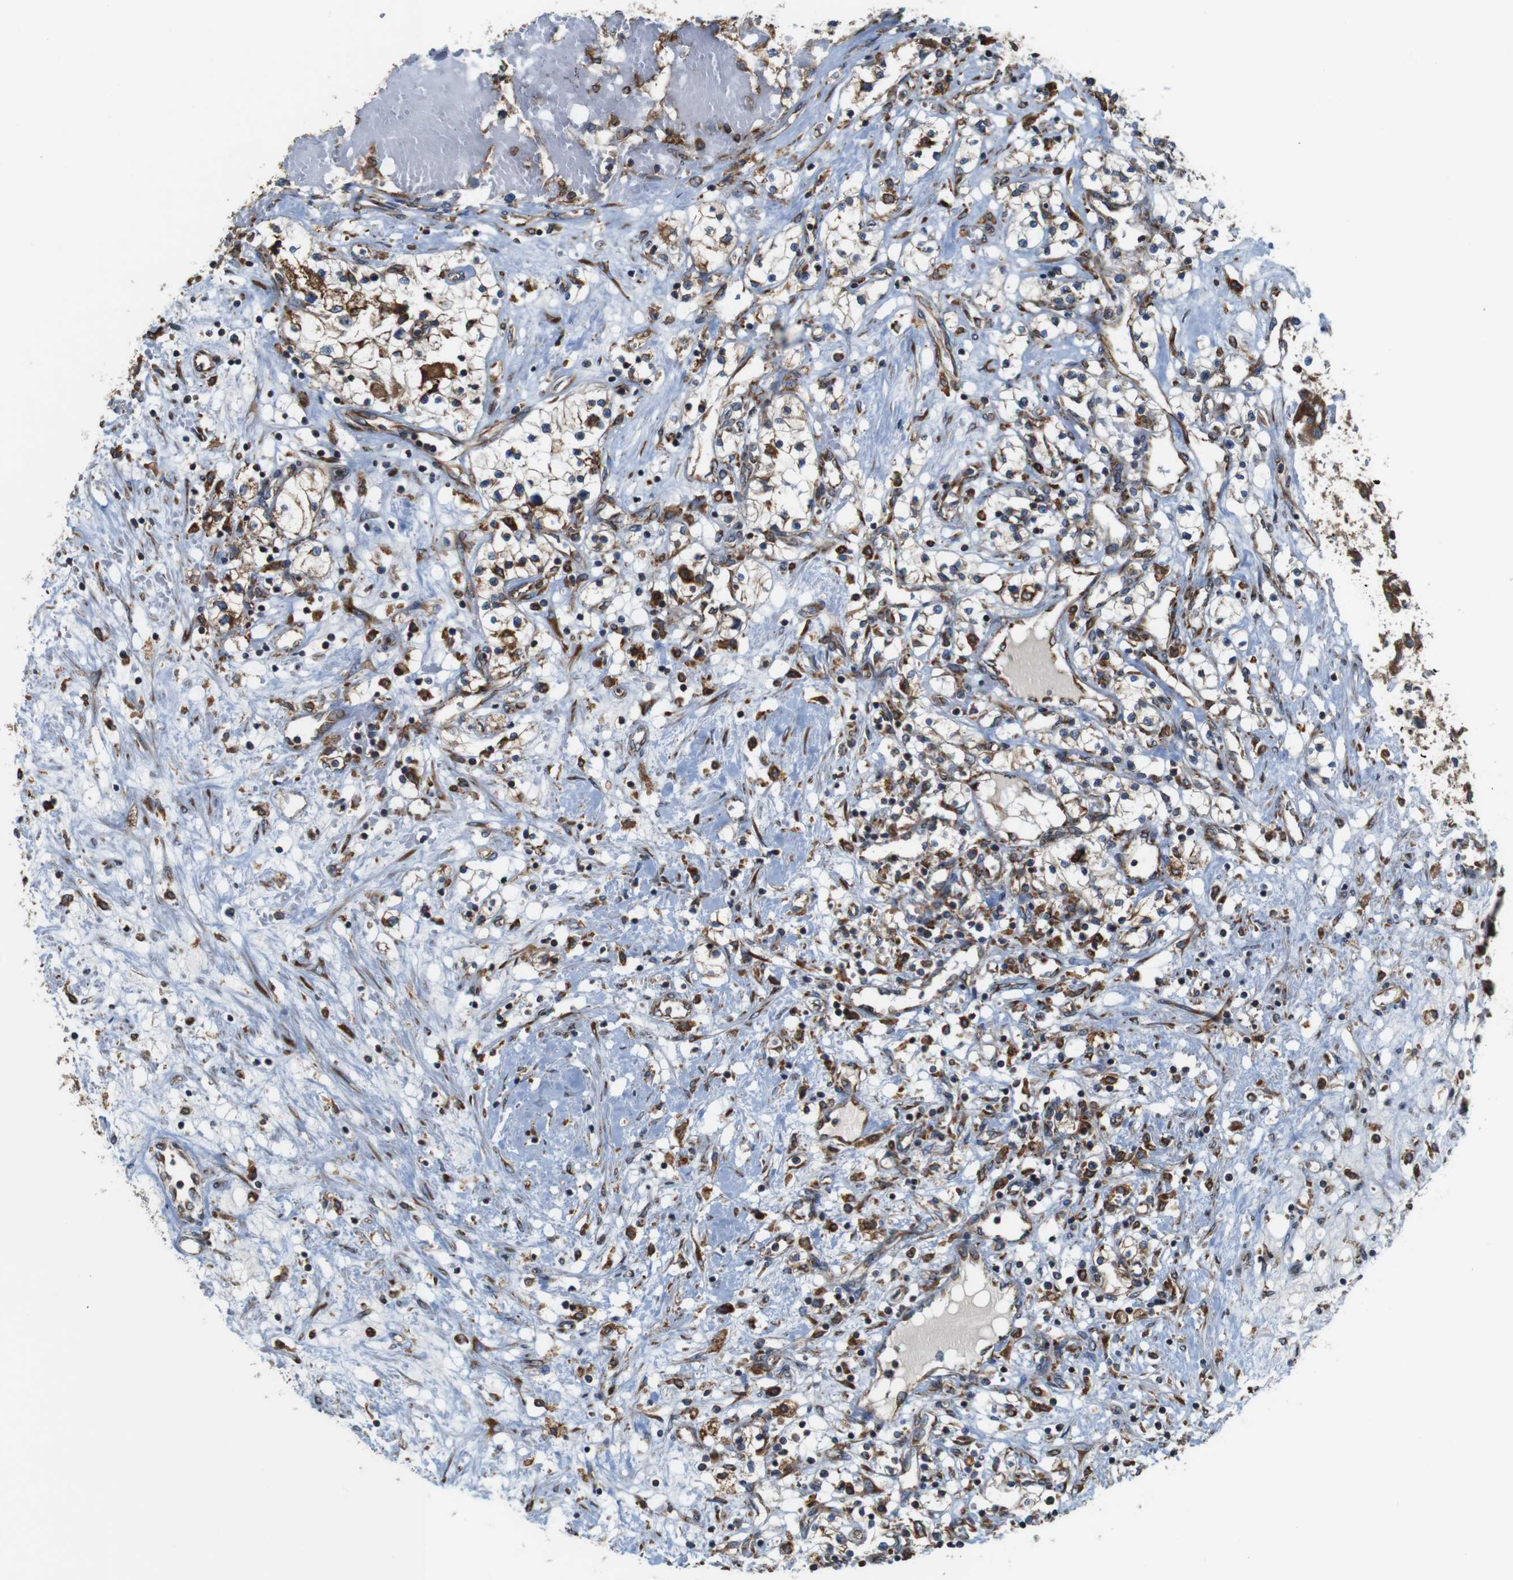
{"staining": {"intensity": "weak", "quantity": "<25%", "location": "cytoplasmic/membranous"}, "tissue": "renal cancer", "cell_type": "Tumor cells", "image_type": "cancer", "snomed": [{"axis": "morphology", "description": "Adenocarcinoma, NOS"}, {"axis": "topography", "description": "Kidney"}], "caption": "The immunohistochemistry (IHC) image has no significant expression in tumor cells of renal cancer (adenocarcinoma) tissue.", "gene": "UGGT1", "patient": {"sex": "male", "age": 68}}